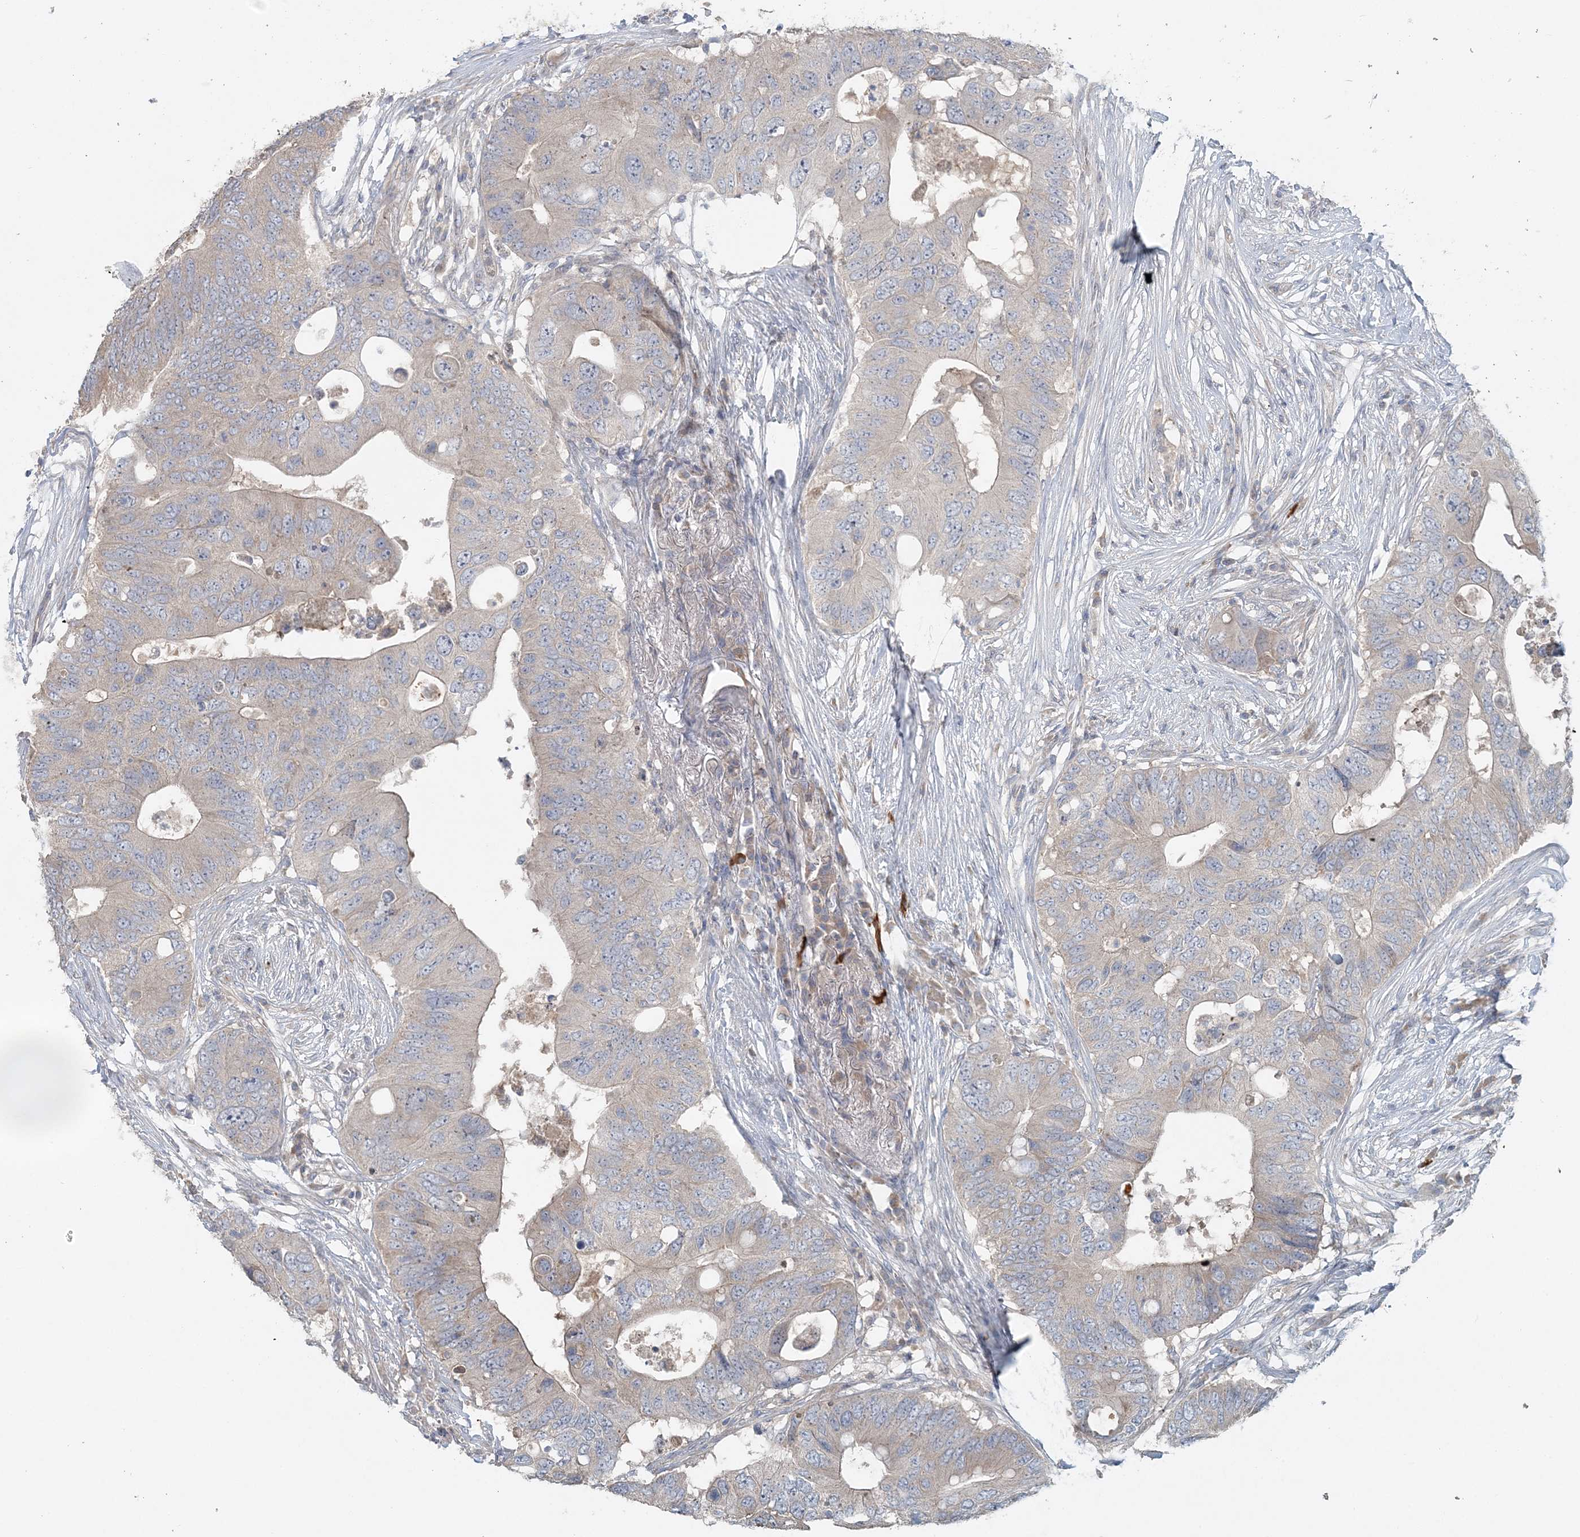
{"staining": {"intensity": "negative", "quantity": "none", "location": "none"}, "tissue": "colorectal cancer", "cell_type": "Tumor cells", "image_type": "cancer", "snomed": [{"axis": "morphology", "description": "Adenocarcinoma, NOS"}, {"axis": "topography", "description": "Colon"}], "caption": "The photomicrograph exhibits no staining of tumor cells in colorectal cancer (adenocarcinoma).", "gene": "SLC4A10", "patient": {"sex": "male", "age": 71}}